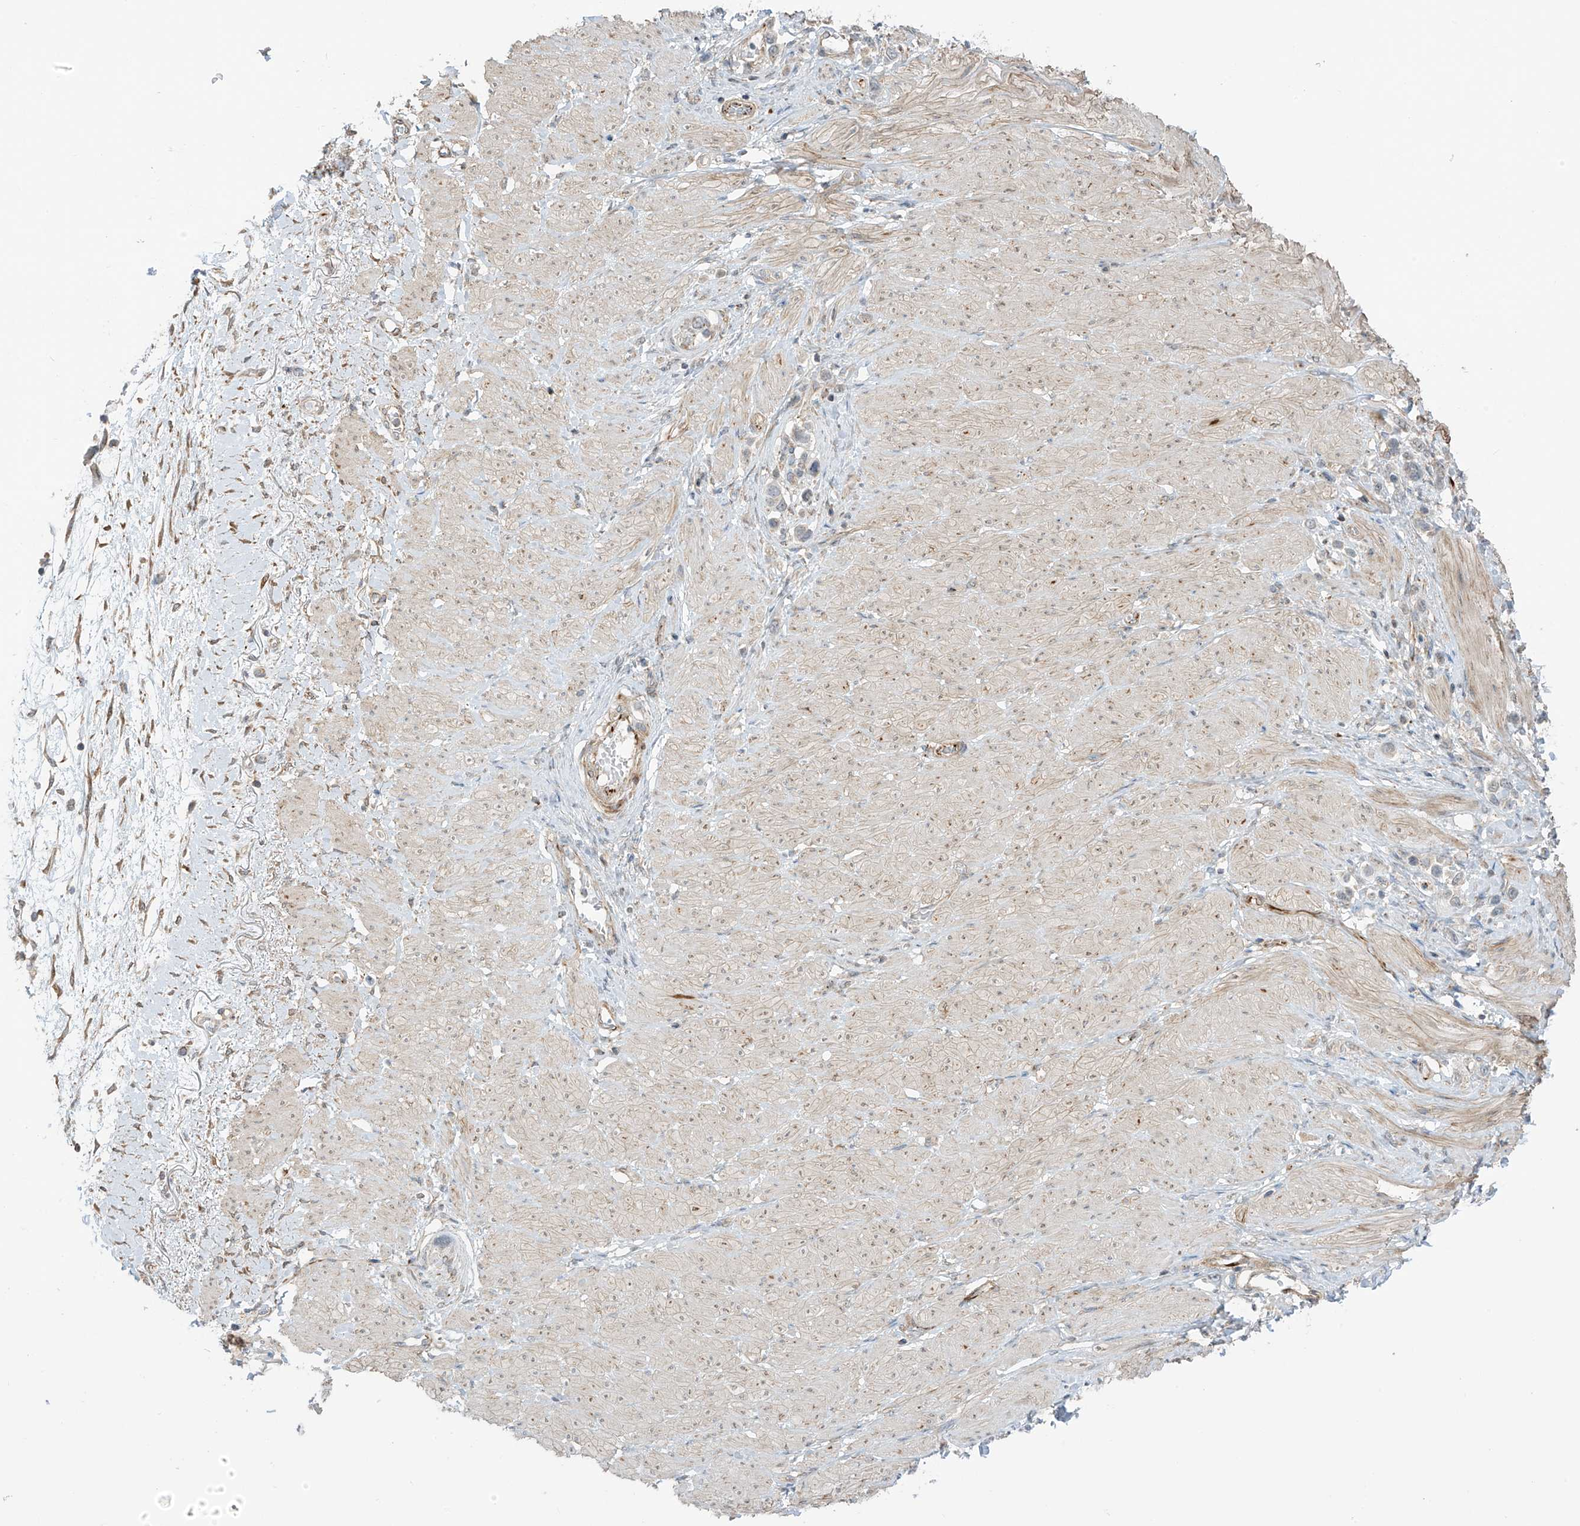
{"staining": {"intensity": "negative", "quantity": "none", "location": "none"}, "tissue": "stomach cancer", "cell_type": "Tumor cells", "image_type": "cancer", "snomed": [{"axis": "morphology", "description": "Adenocarcinoma, NOS"}, {"axis": "topography", "description": "Stomach"}], "caption": "Immunohistochemistry photomicrograph of human stomach cancer stained for a protein (brown), which displays no expression in tumor cells.", "gene": "HS6ST2", "patient": {"sex": "female", "age": 65}}